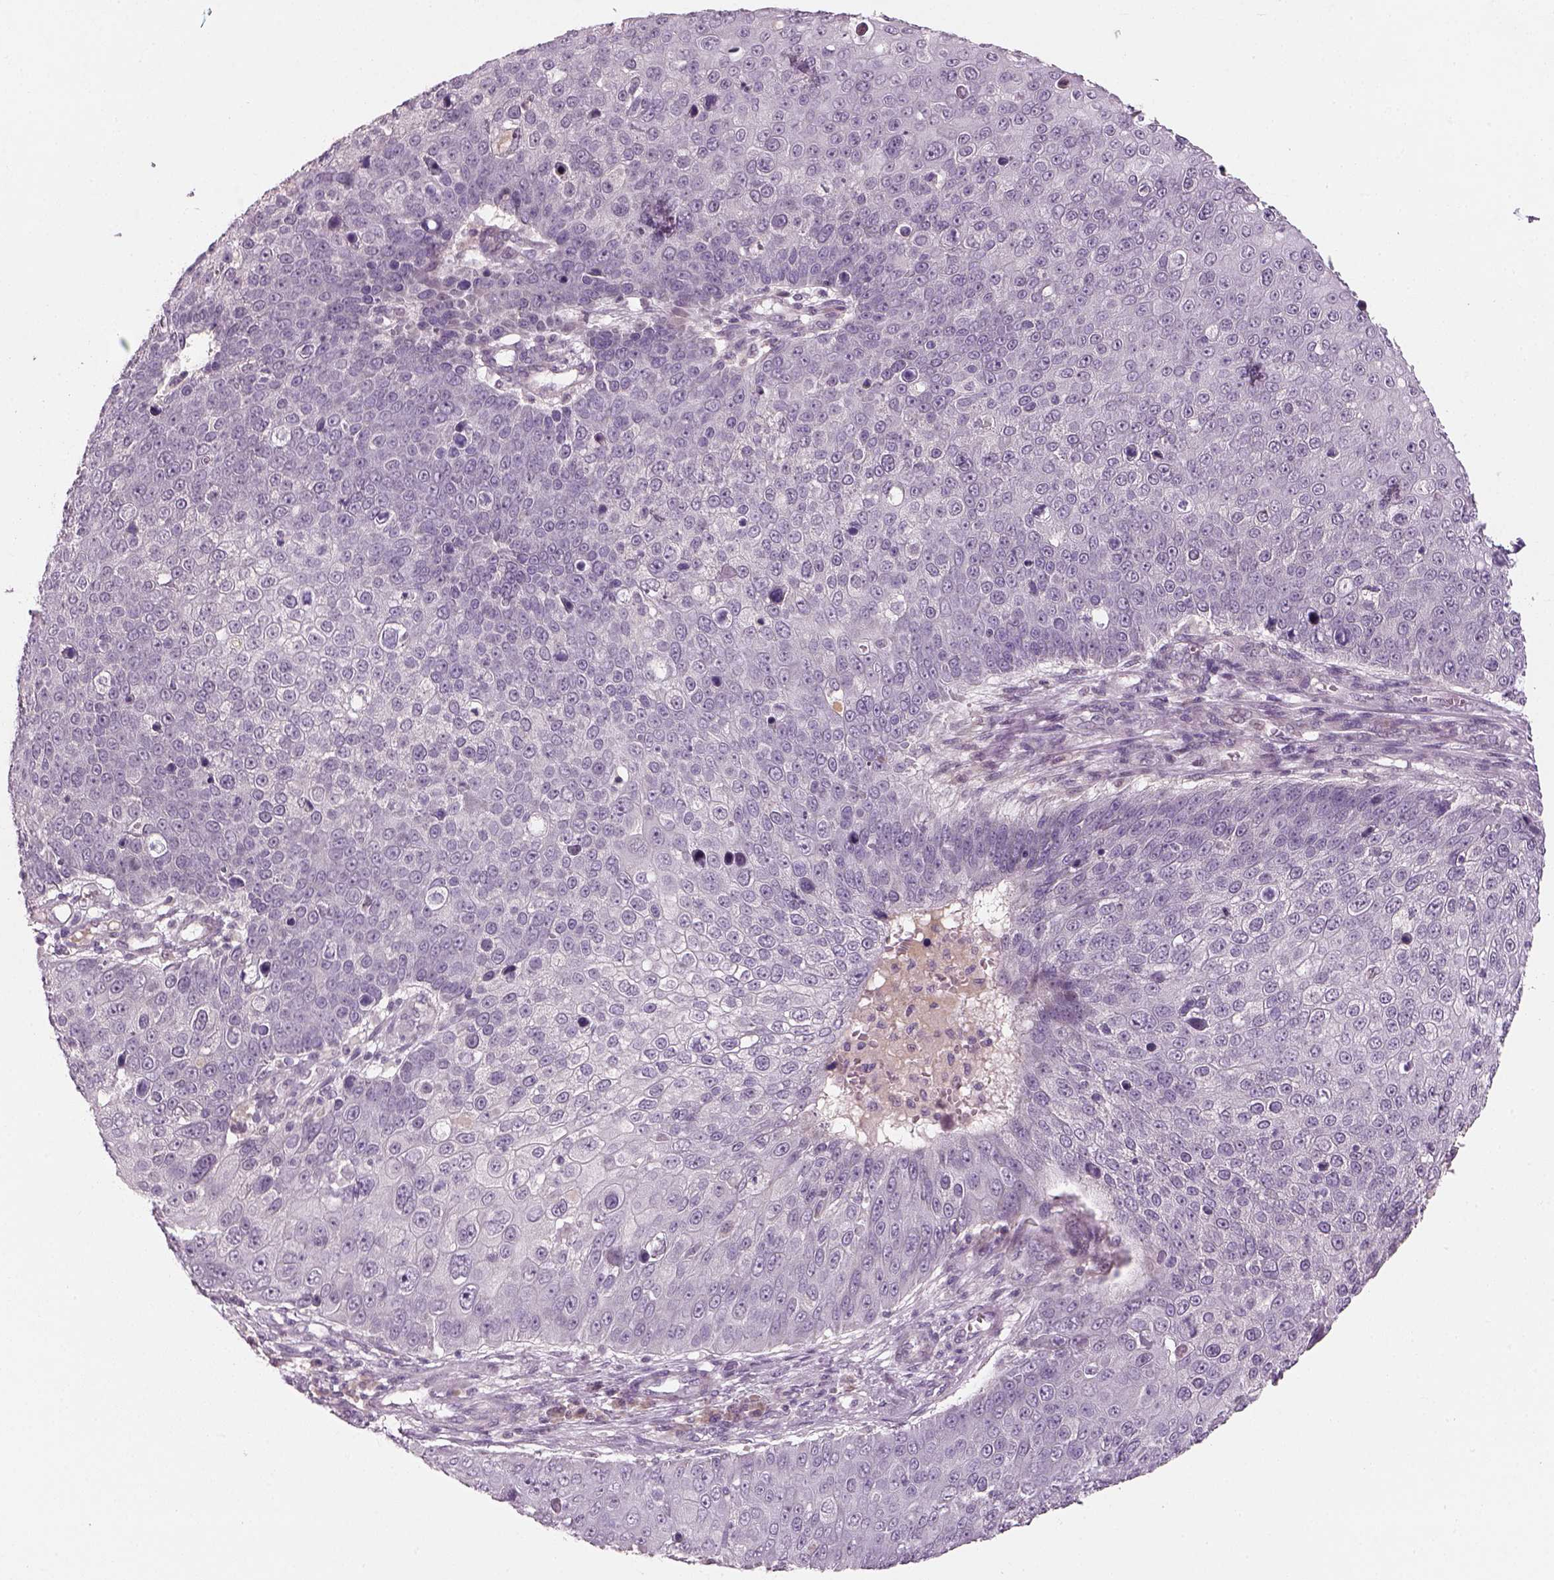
{"staining": {"intensity": "negative", "quantity": "none", "location": "none"}, "tissue": "skin cancer", "cell_type": "Tumor cells", "image_type": "cancer", "snomed": [{"axis": "morphology", "description": "Squamous cell carcinoma, NOS"}, {"axis": "topography", "description": "Skin"}], "caption": "The histopathology image exhibits no staining of tumor cells in squamous cell carcinoma (skin). The staining was performed using DAB to visualize the protein expression in brown, while the nuclei were stained in blue with hematoxylin (Magnification: 20x).", "gene": "PENK", "patient": {"sex": "male", "age": 71}}